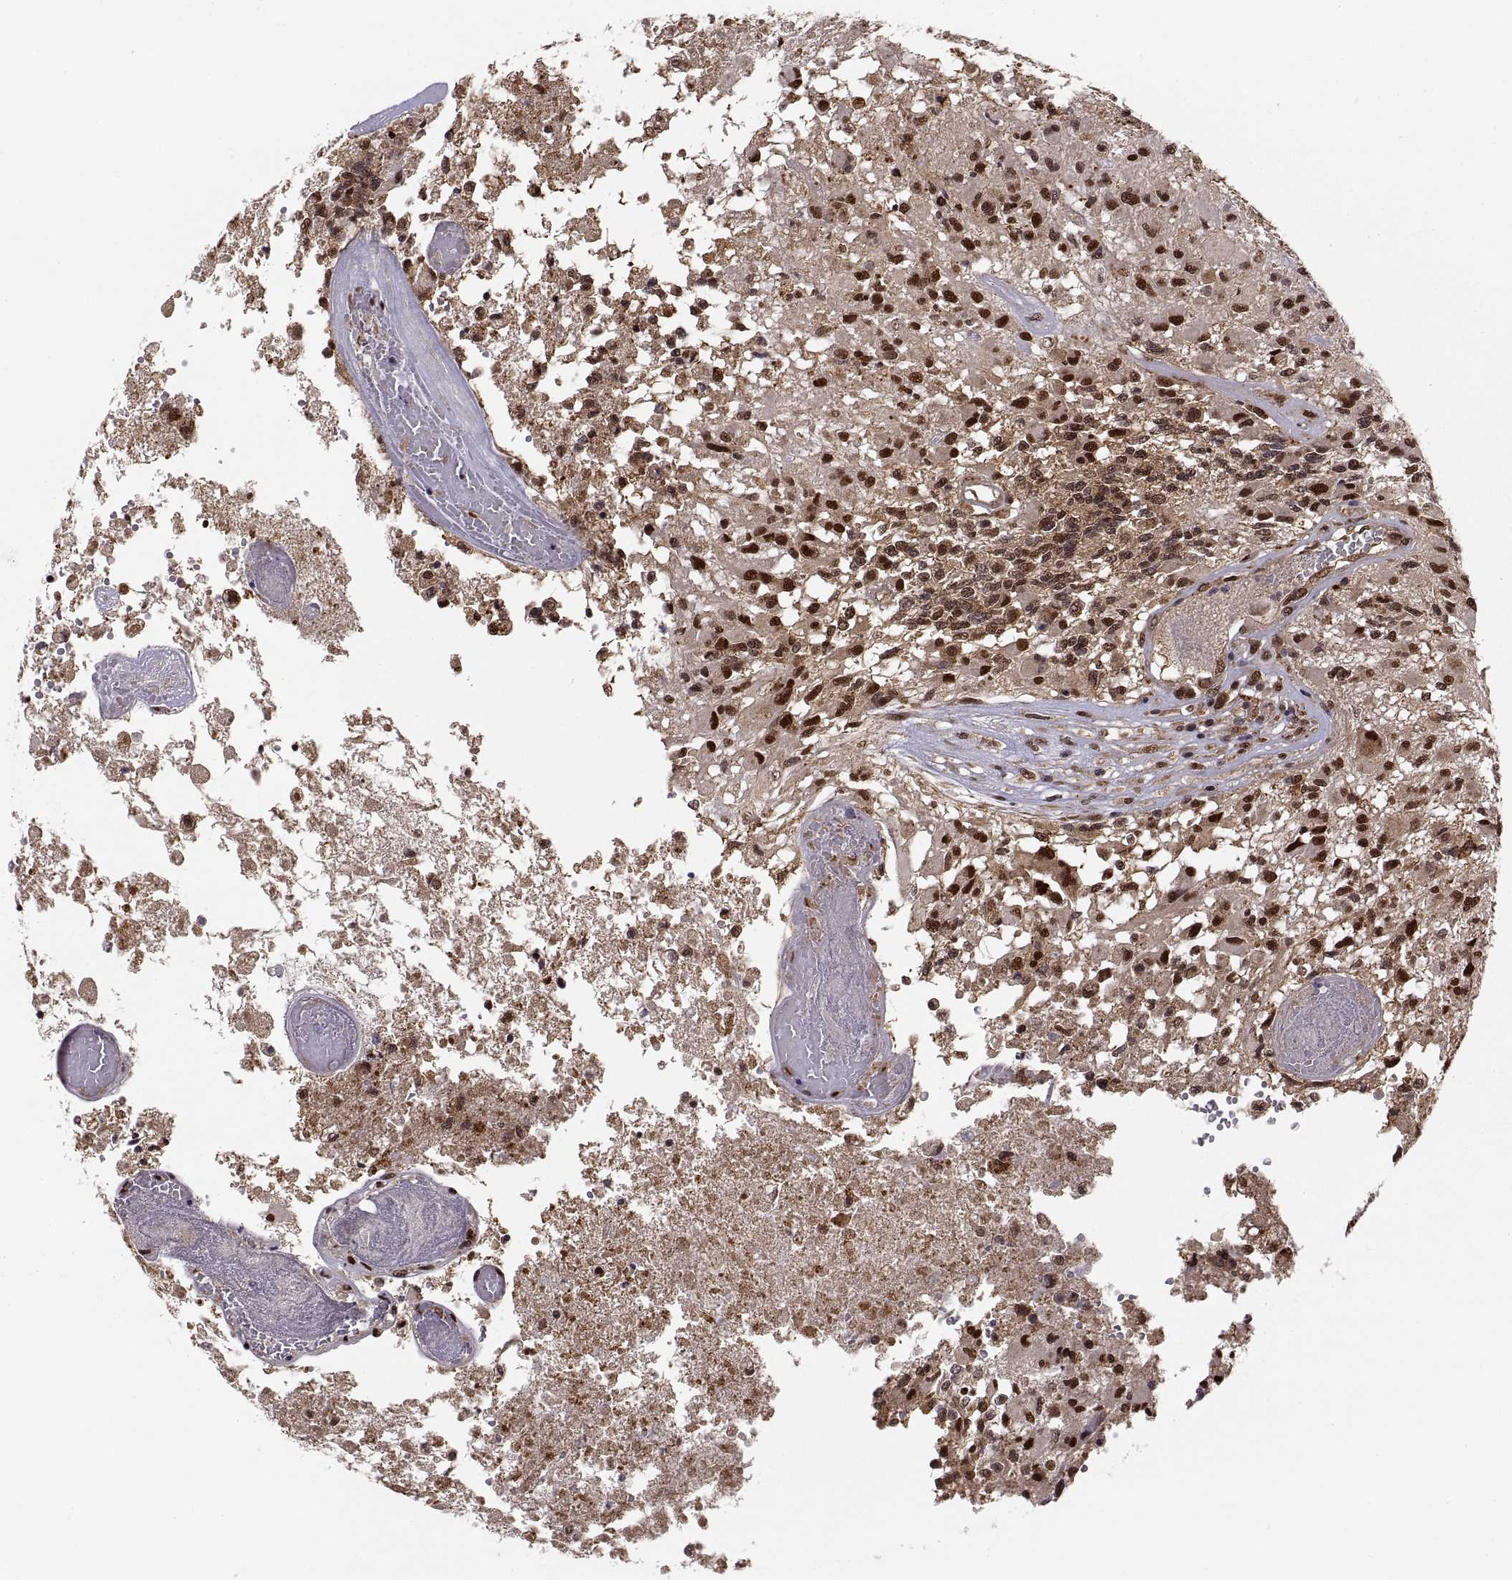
{"staining": {"intensity": "strong", "quantity": ">75%", "location": "nuclear"}, "tissue": "glioma", "cell_type": "Tumor cells", "image_type": "cancer", "snomed": [{"axis": "morphology", "description": "Glioma, malignant, High grade"}, {"axis": "topography", "description": "Brain"}], "caption": "Immunohistochemistry (IHC) (DAB) staining of human malignant glioma (high-grade) reveals strong nuclear protein staining in about >75% of tumor cells.", "gene": "PSMC2", "patient": {"sex": "female", "age": 63}}